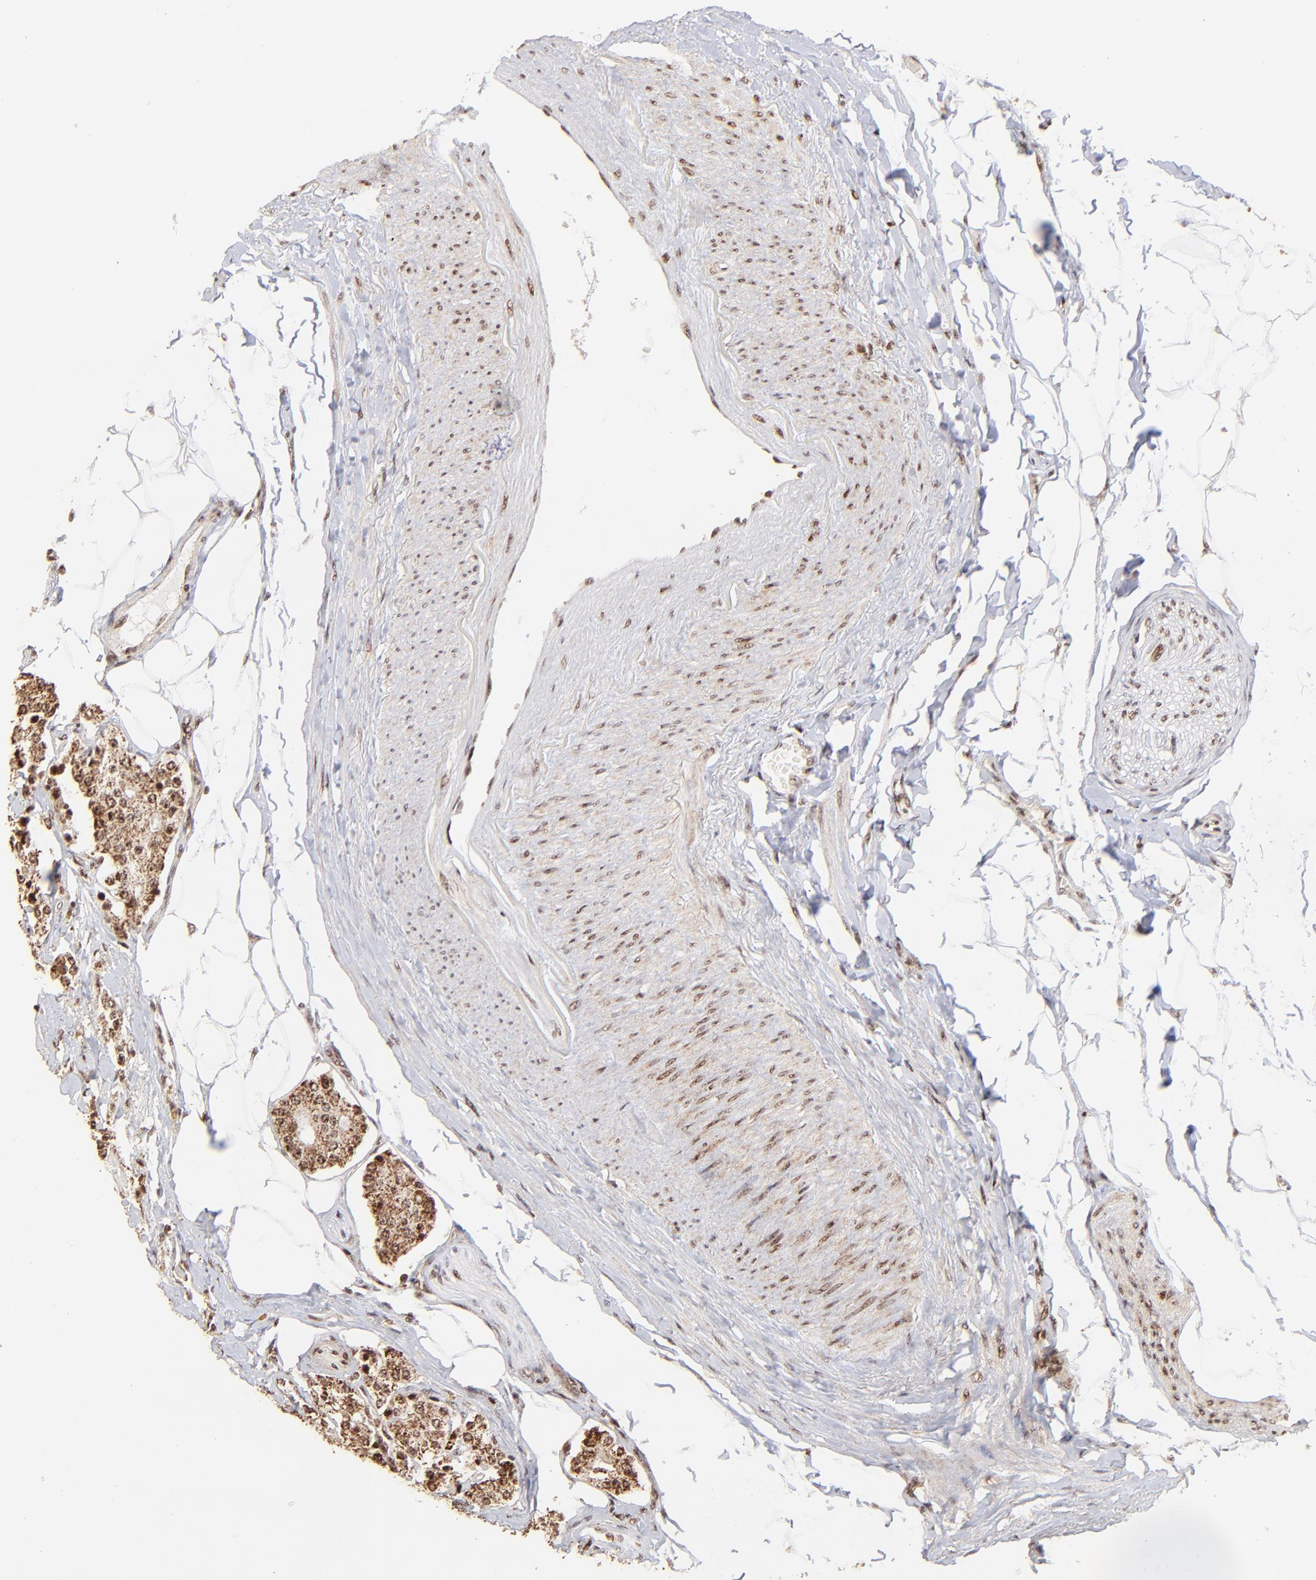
{"staining": {"intensity": "strong", "quantity": ">75%", "location": "cytoplasmic/membranous"}, "tissue": "carcinoid", "cell_type": "Tumor cells", "image_type": "cancer", "snomed": [{"axis": "morphology", "description": "Carcinoid, malignant, NOS"}, {"axis": "topography", "description": "Colon"}], "caption": "The micrograph exhibits staining of carcinoid, revealing strong cytoplasmic/membranous protein staining (brown color) within tumor cells.", "gene": "MED15", "patient": {"sex": "female", "age": 61}}